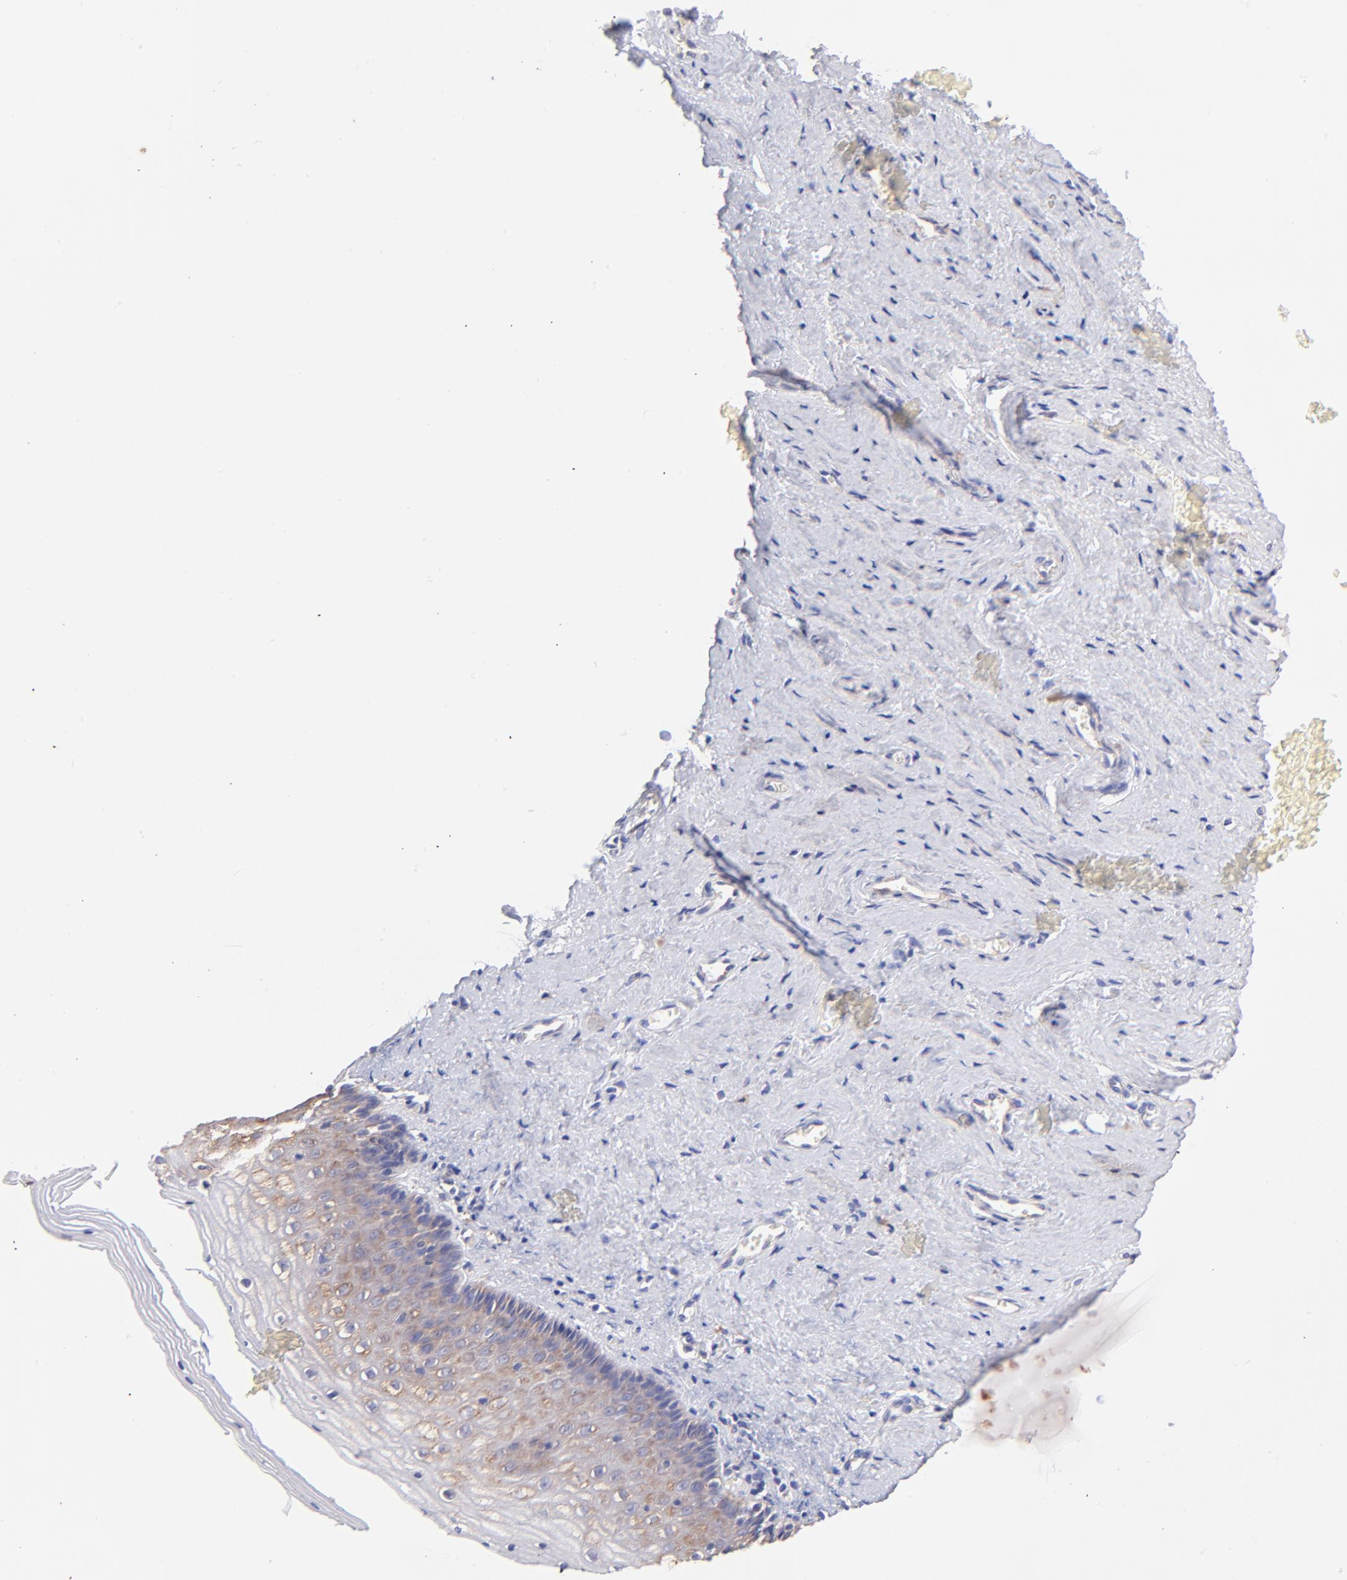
{"staining": {"intensity": "weak", "quantity": "25%-75%", "location": "cytoplasmic/membranous"}, "tissue": "vagina", "cell_type": "Squamous epithelial cells", "image_type": "normal", "snomed": [{"axis": "morphology", "description": "Normal tissue, NOS"}, {"axis": "topography", "description": "Vagina"}], "caption": "IHC micrograph of normal vagina stained for a protein (brown), which shows low levels of weak cytoplasmic/membranous expression in about 25%-75% of squamous epithelial cells.", "gene": "RPL11", "patient": {"sex": "female", "age": 46}}